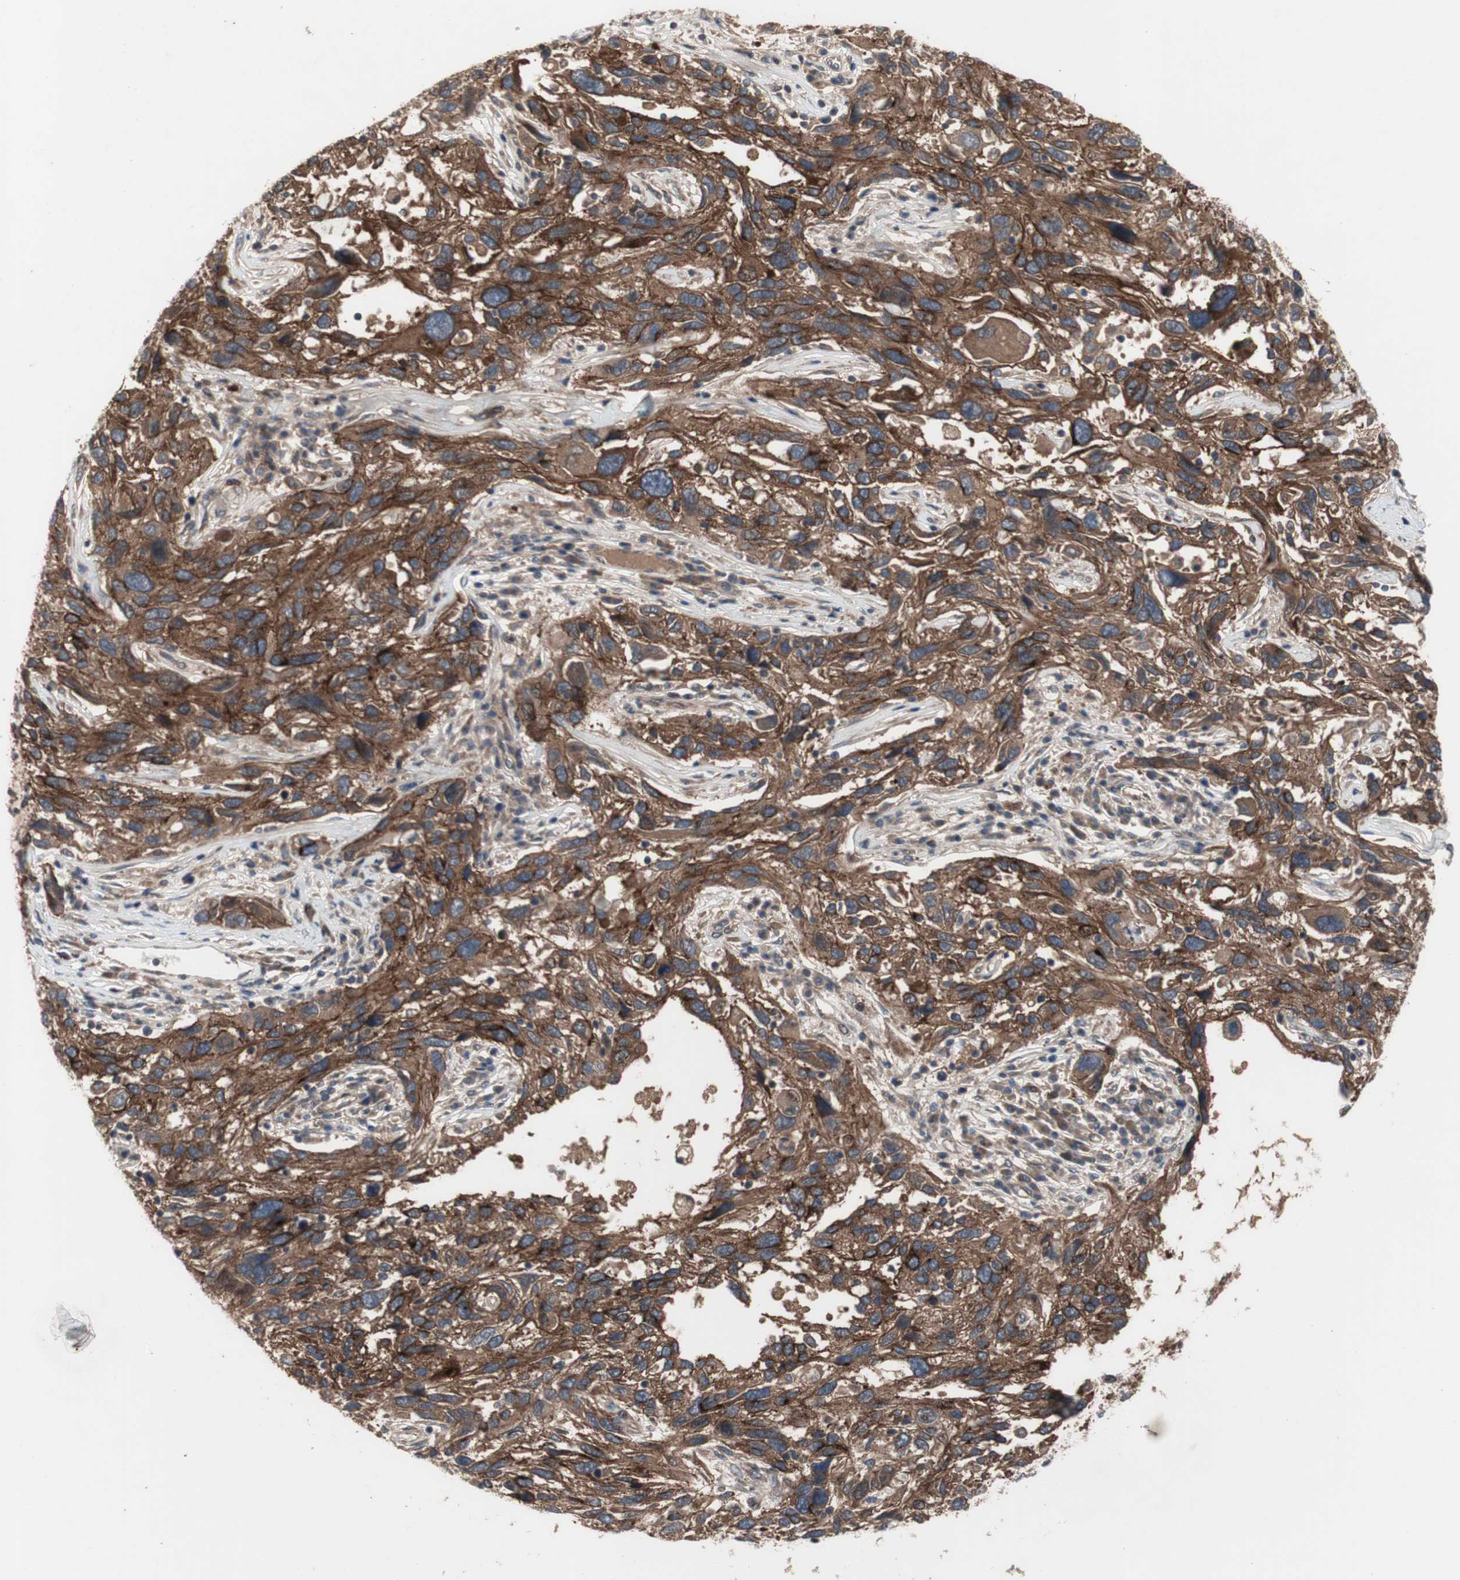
{"staining": {"intensity": "moderate", "quantity": ">75%", "location": "cytoplasmic/membranous"}, "tissue": "melanoma", "cell_type": "Tumor cells", "image_type": "cancer", "snomed": [{"axis": "morphology", "description": "Malignant melanoma, NOS"}, {"axis": "topography", "description": "Skin"}], "caption": "Malignant melanoma was stained to show a protein in brown. There is medium levels of moderate cytoplasmic/membranous positivity in approximately >75% of tumor cells.", "gene": "OAZ1", "patient": {"sex": "male", "age": 53}}